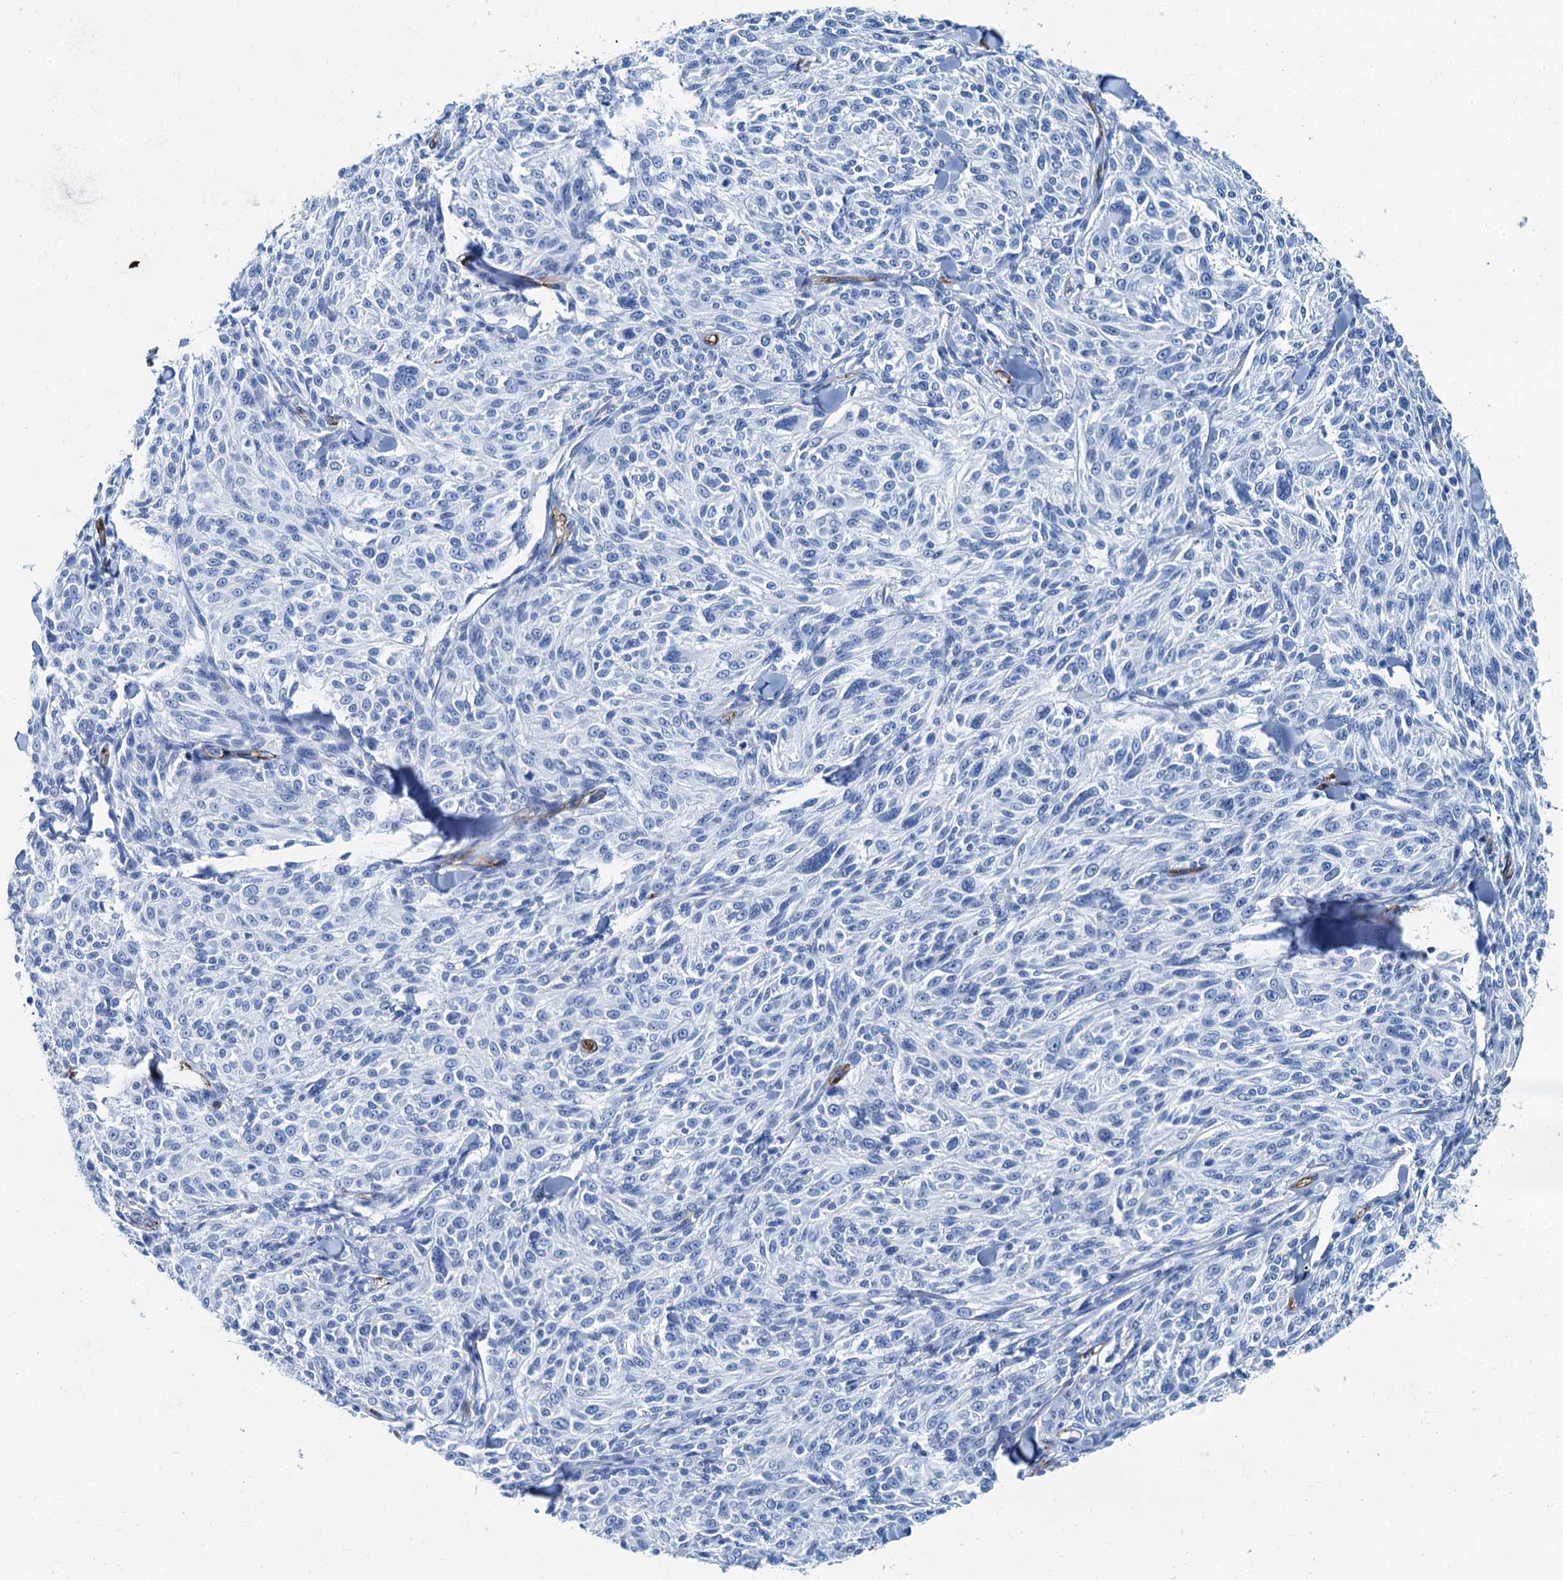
{"staining": {"intensity": "negative", "quantity": "none", "location": "none"}, "tissue": "melanoma", "cell_type": "Tumor cells", "image_type": "cancer", "snomed": [{"axis": "morphology", "description": "Malignant melanoma, NOS"}, {"axis": "topography", "description": "Skin of trunk"}], "caption": "This photomicrograph is of melanoma stained with immunohistochemistry to label a protein in brown with the nuclei are counter-stained blue. There is no positivity in tumor cells.", "gene": "CAVIN2", "patient": {"sex": "male", "age": 71}}